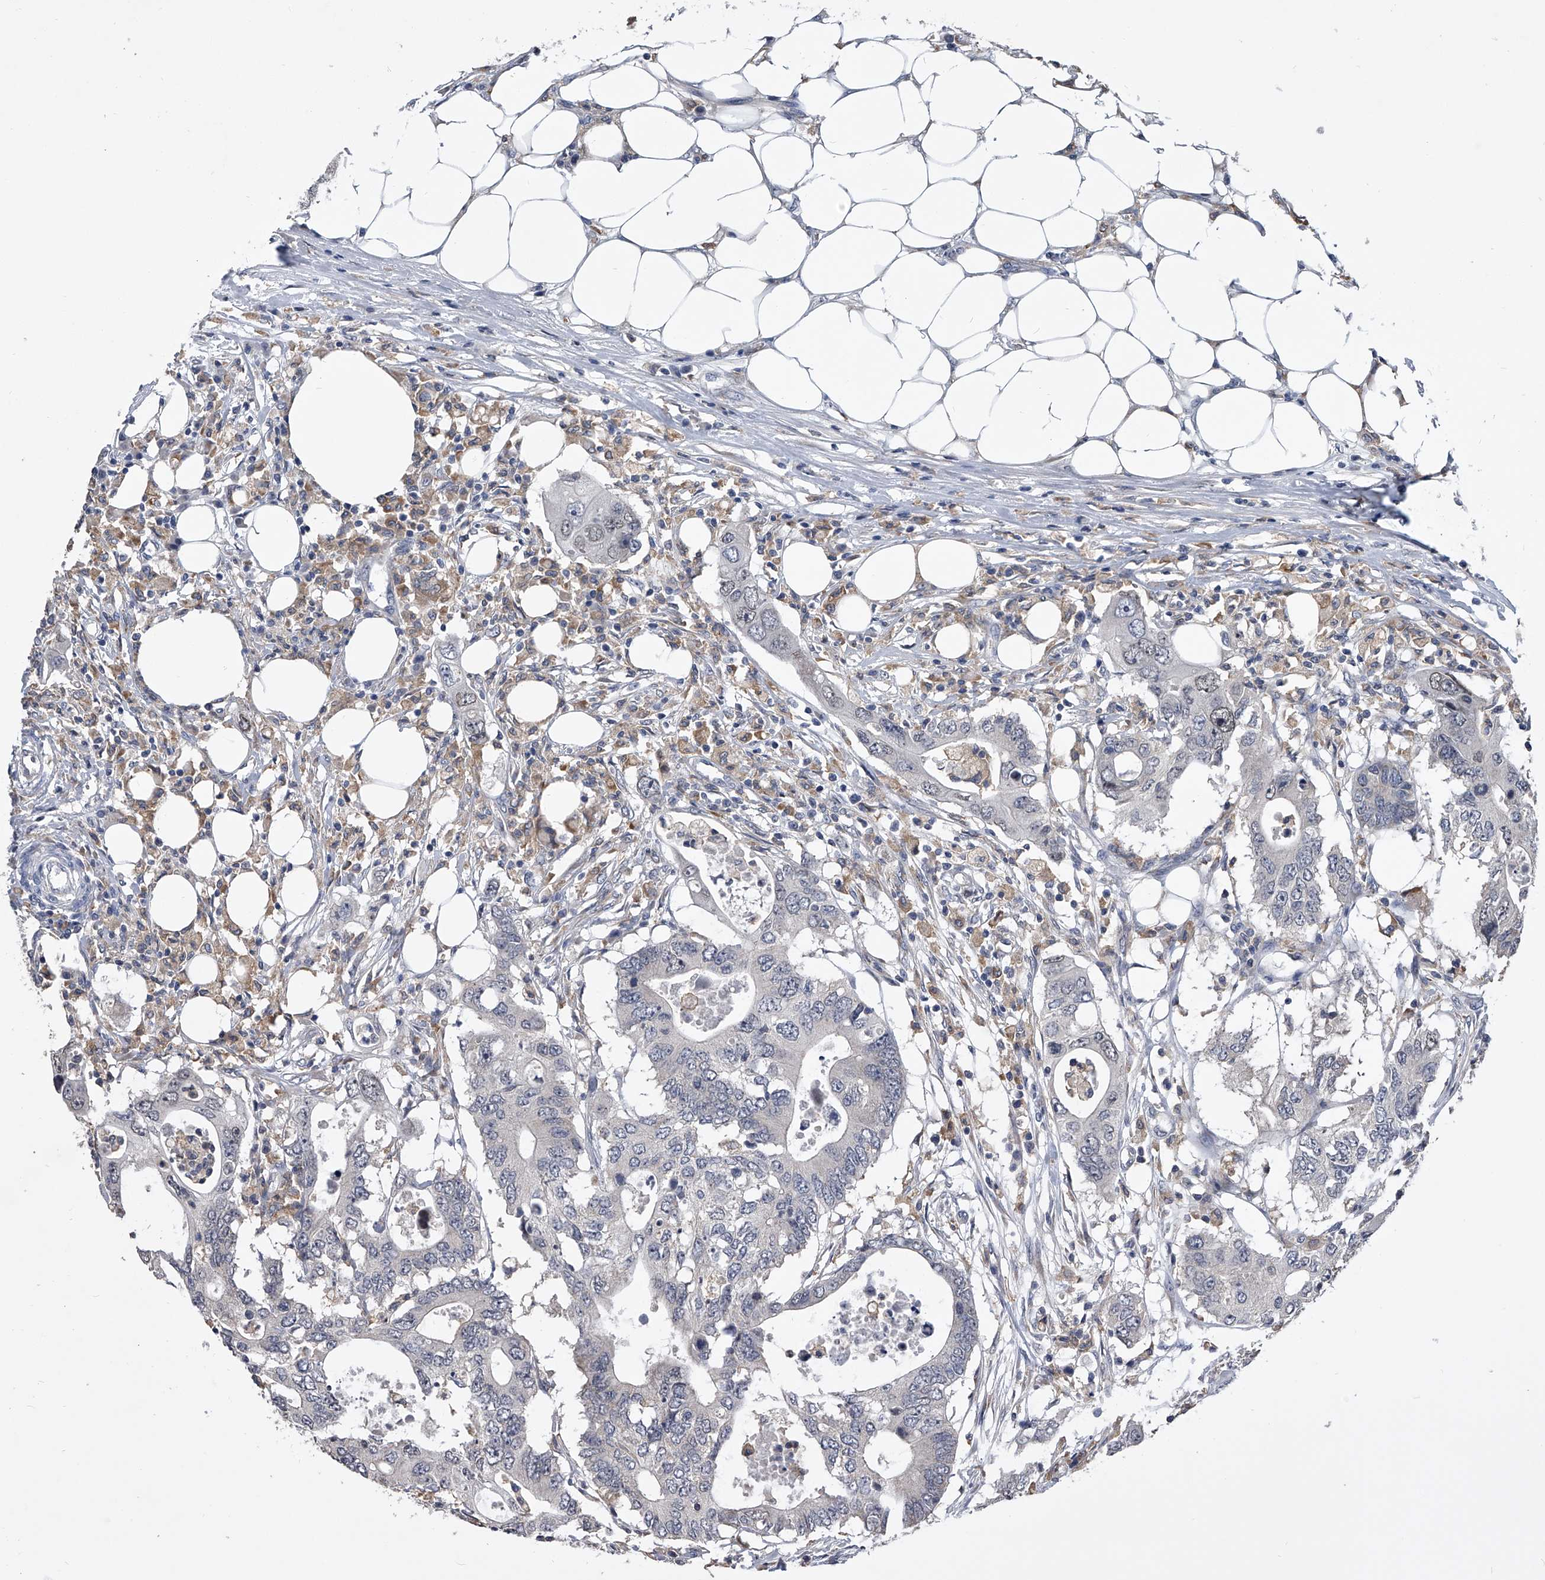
{"staining": {"intensity": "negative", "quantity": "none", "location": "none"}, "tissue": "colorectal cancer", "cell_type": "Tumor cells", "image_type": "cancer", "snomed": [{"axis": "morphology", "description": "Adenocarcinoma, NOS"}, {"axis": "topography", "description": "Colon"}], "caption": "Tumor cells show no significant expression in colorectal adenocarcinoma. (Immunohistochemistry (ihc), brightfield microscopy, high magnification).", "gene": "MAP4K3", "patient": {"sex": "male", "age": 71}}